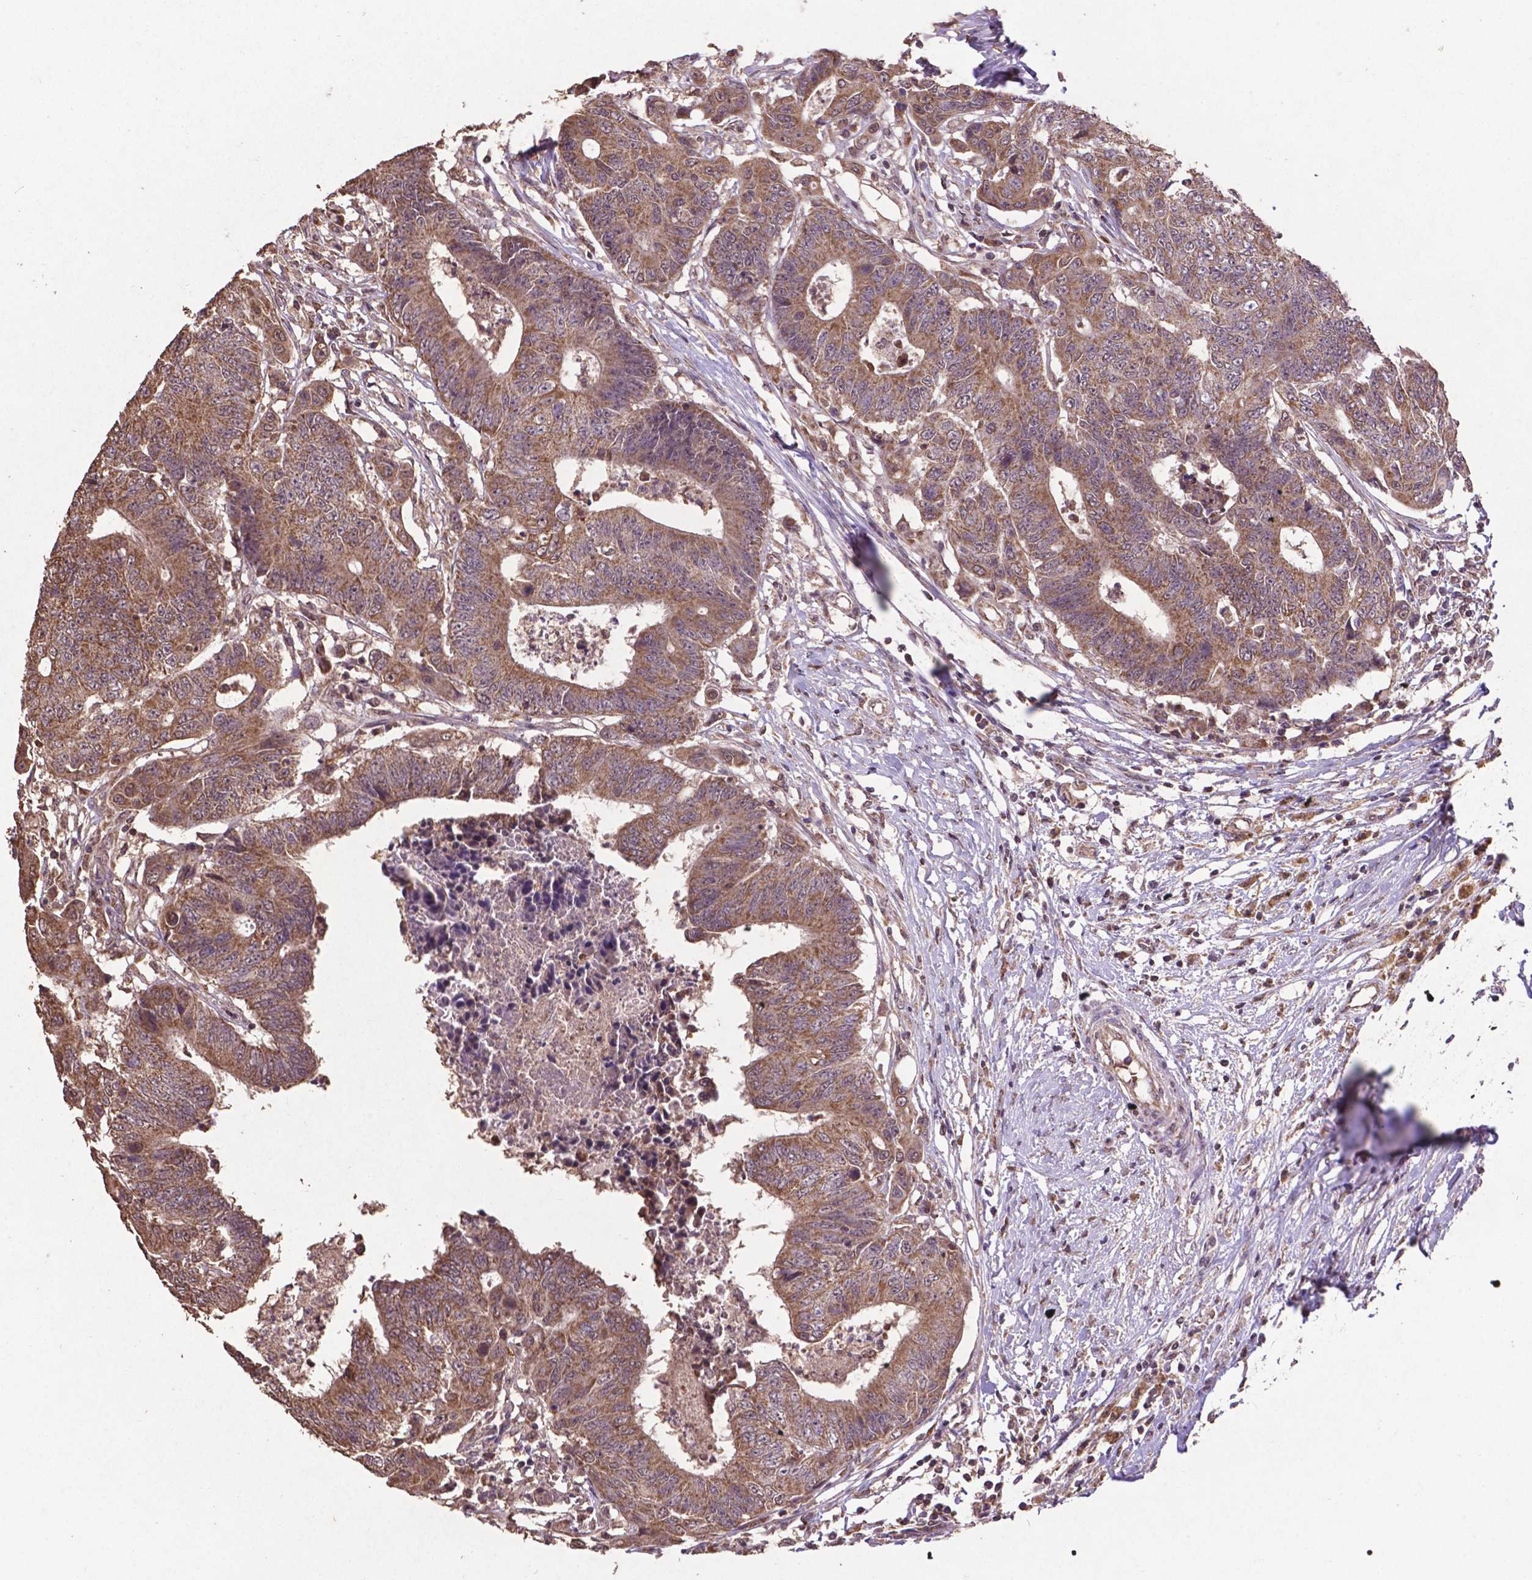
{"staining": {"intensity": "moderate", "quantity": ">75%", "location": "cytoplasmic/membranous"}, "tissue": "colorectal cancer", "cell_type": "Tumor cells", "image_type": "cancer", "snomed": [{"axis": "morphology", "description": "Adenocarcinoma, NOS"}, {"axis": "topography", "description": "Colon"}], "caption": "The immunohistochemical stain labels moderate cytoplasmic/membranous expression in tumor cells of colorectal cancer tissue. Using DAB (brown) and hematoxylin (blue) stains, captured at high magnification using brightfield microscopy.", "gene": "DCAF1", "patient": {"sex": "female", "age": 48}}